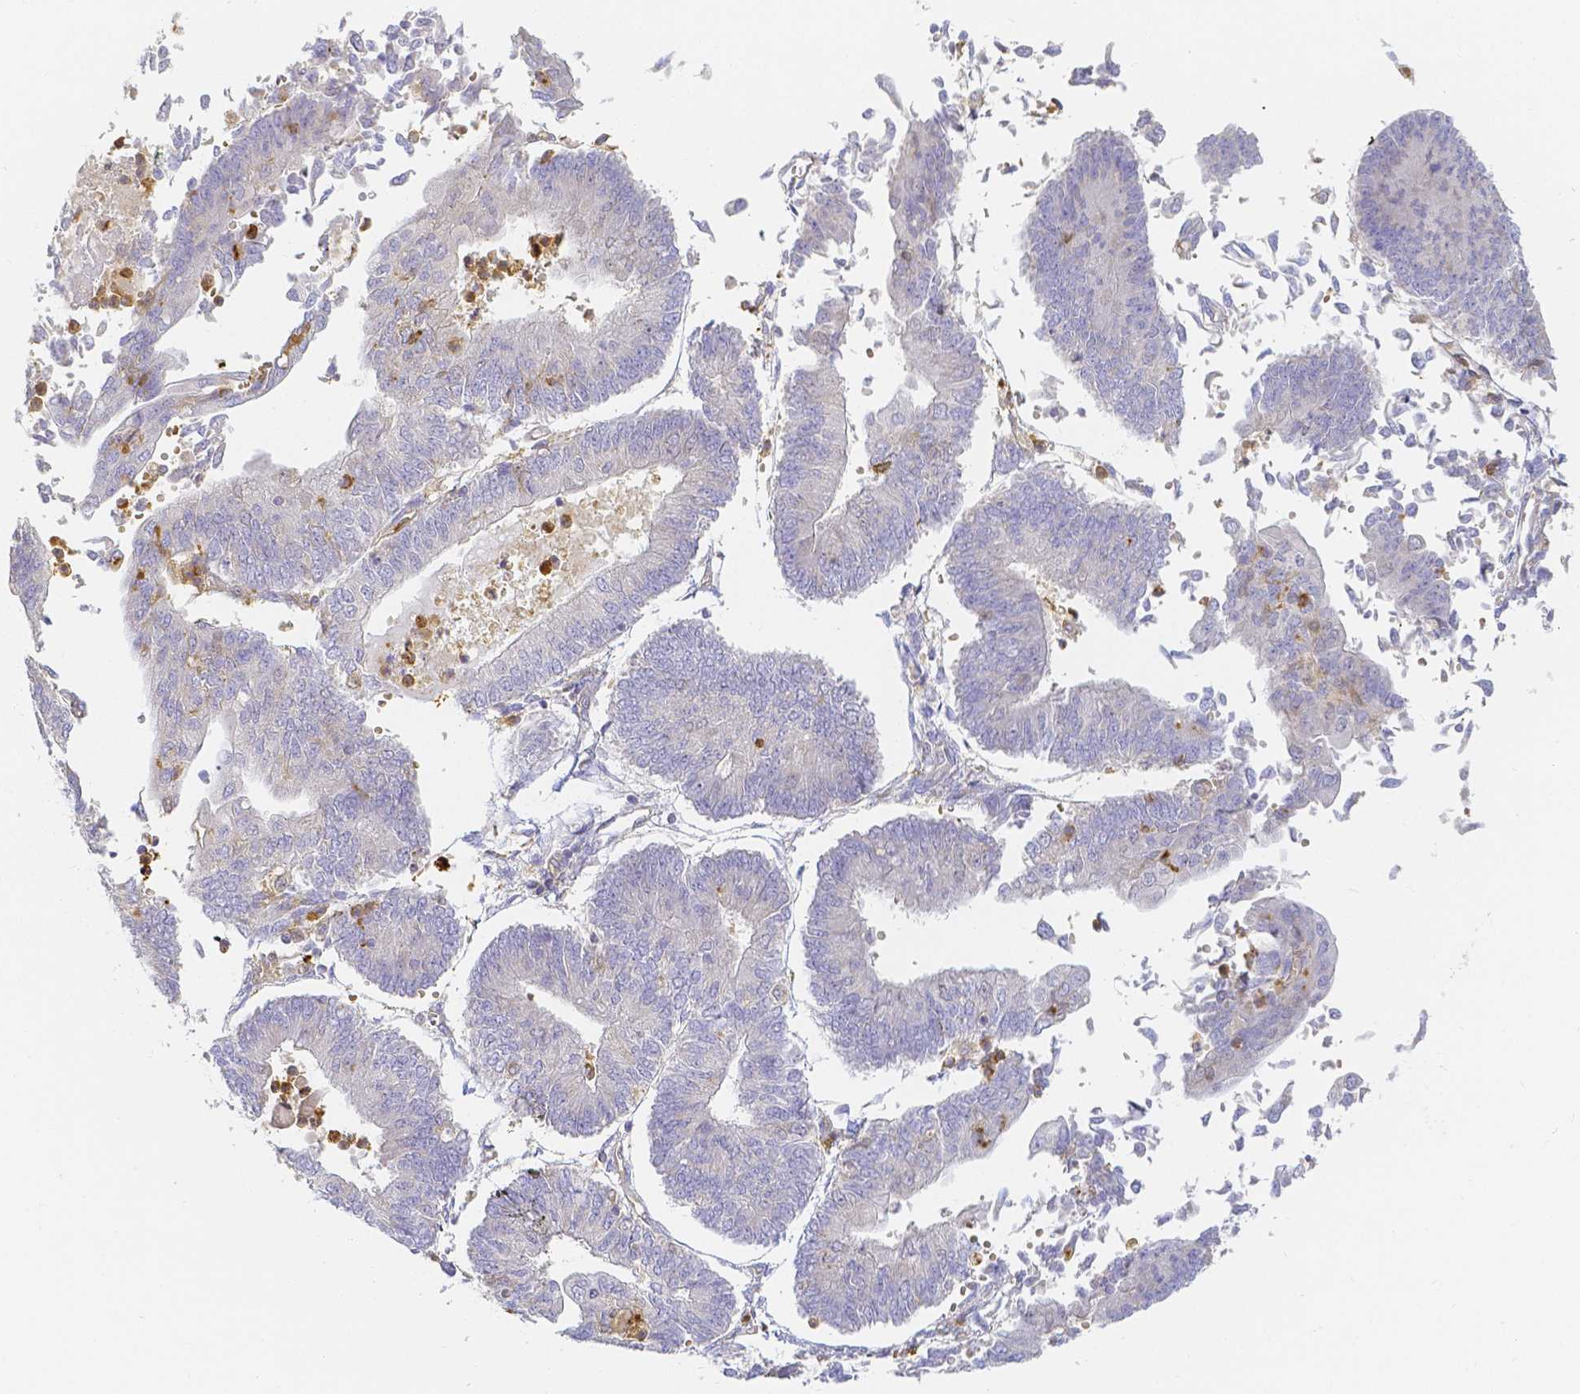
{"staining": {"intensity": "negative", "quantity": "none", "location": "none"}, "tissue": "endometrial cancer", "cell_type": "Tumor cells", "image_type": "cancer", "snomed": [{"axis": "morphology", "description": "Adenocarcinoma, NOS"}, {"axis": "topography", "description": "Endometrium"}], "caption": "A high-resolution photomicrograph shows IHC staining of endometrial cancer, which demonstrates no significant expression in tumor cells.", "gene": "KCNH1", "patient": {"sex": "female", "age": 65}}